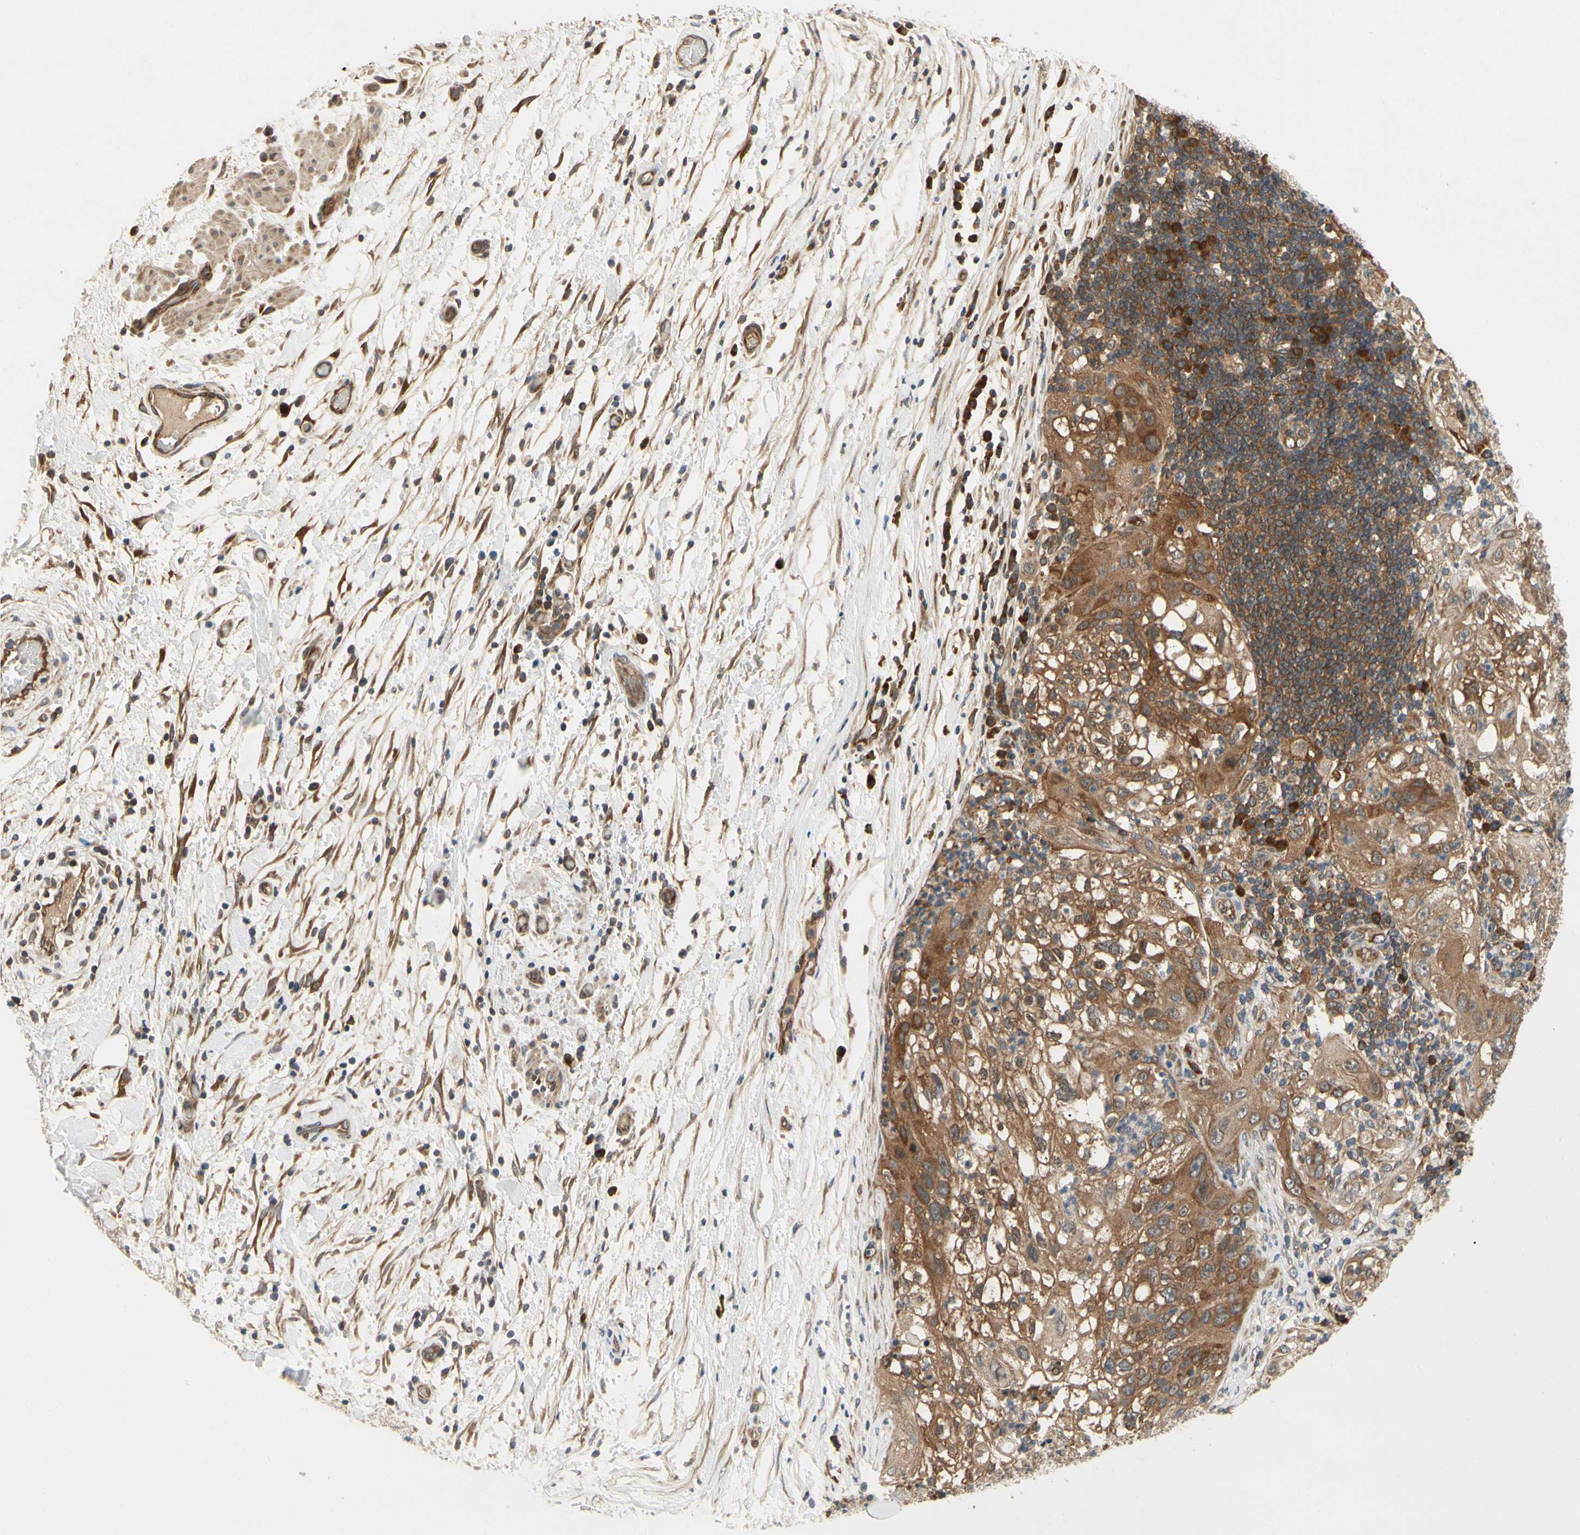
{"staining": {"intensity": "moderate", "quantity": ">75%", "location": "cytoplasmic/membranous"}, "tissue": "lung cancer", "cell_type": "Tumor cells", "image_type": "cancer", "snomed": [{"axis": "morphology", "description": "Inflammation, NOS"}, {"axis": "morphology", "description": "Squamous cell carcinoma, NOS"}, {"axis": "topography", "description": "Lymph node"}, {"axis": "topography", "description": "Soft tissue"}, {"axis": "topography", "description": "Lung"}], "caption": "This histopathology image exhibits immunohistochemistry (IHC) staining of lung squamous cell carcinoma, with medium moderate cytoplasmic/membranous staining in approximately >75% of tumor cells.", "gene": "TDRP", "patient": {"sex": "male", "age": 66}}